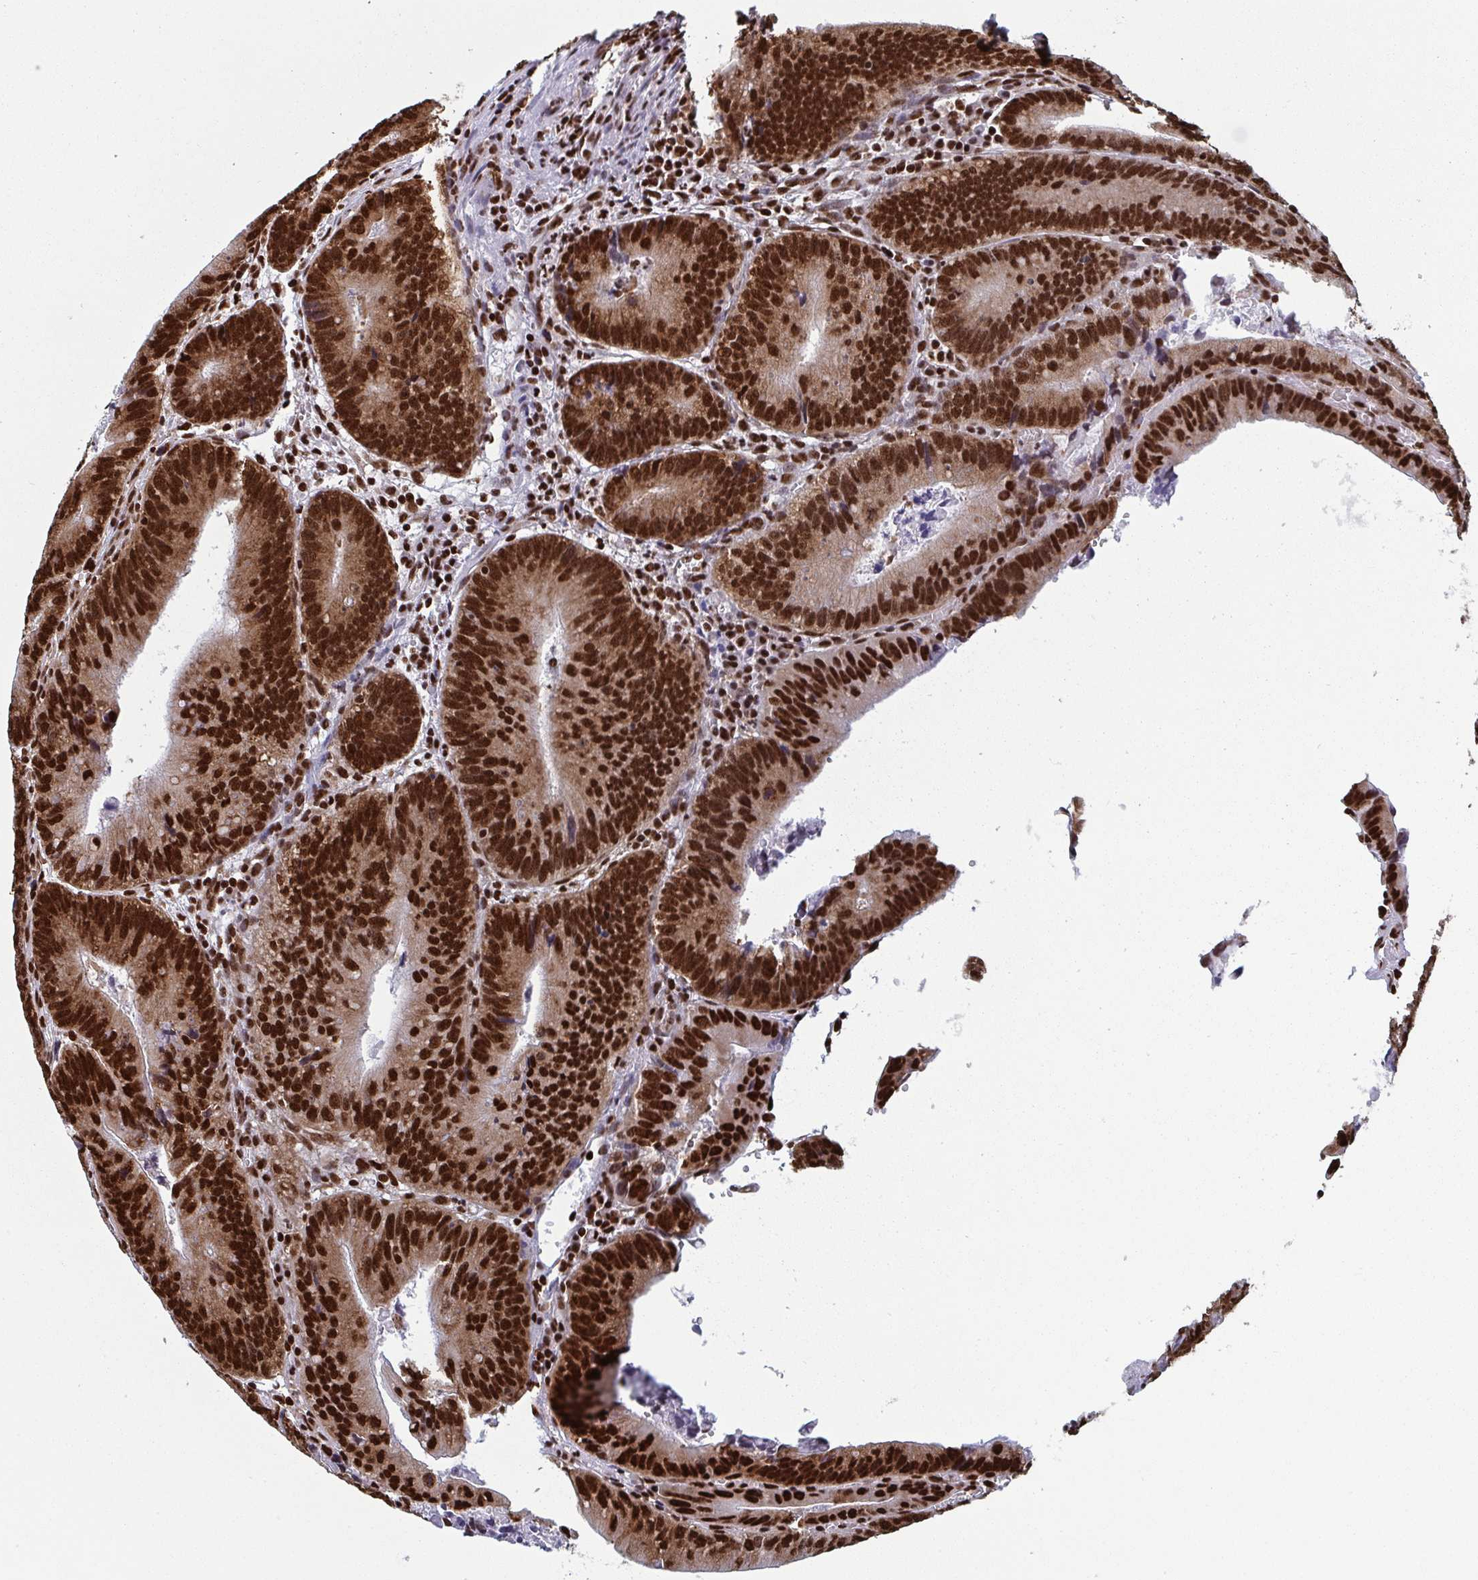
{"staining": {"intensity": "strong", "quantity": ">75%", "location": "nuclear"}, "tissue": "colorectal cancer", "cell_type": "Tumor cells", "image_type": "cancer", "snomed": [{"axis": "morphology", "description": "Adenocarcinoma, NOS"}, {"axis": "topography", "description": "Rectum"}], "caption": "Protein staining shows strong nuclear positivity in approximately >75% of tumor cells in adenocarcinoma (colorectal). The staining was performed using DAB to visualize the protein expression in brown, while the nuclei were stained in blue with hematoxylin (Magnification: 20x).", "gene": "GAR1", "patient": {"sex": "female", "age": 81}}